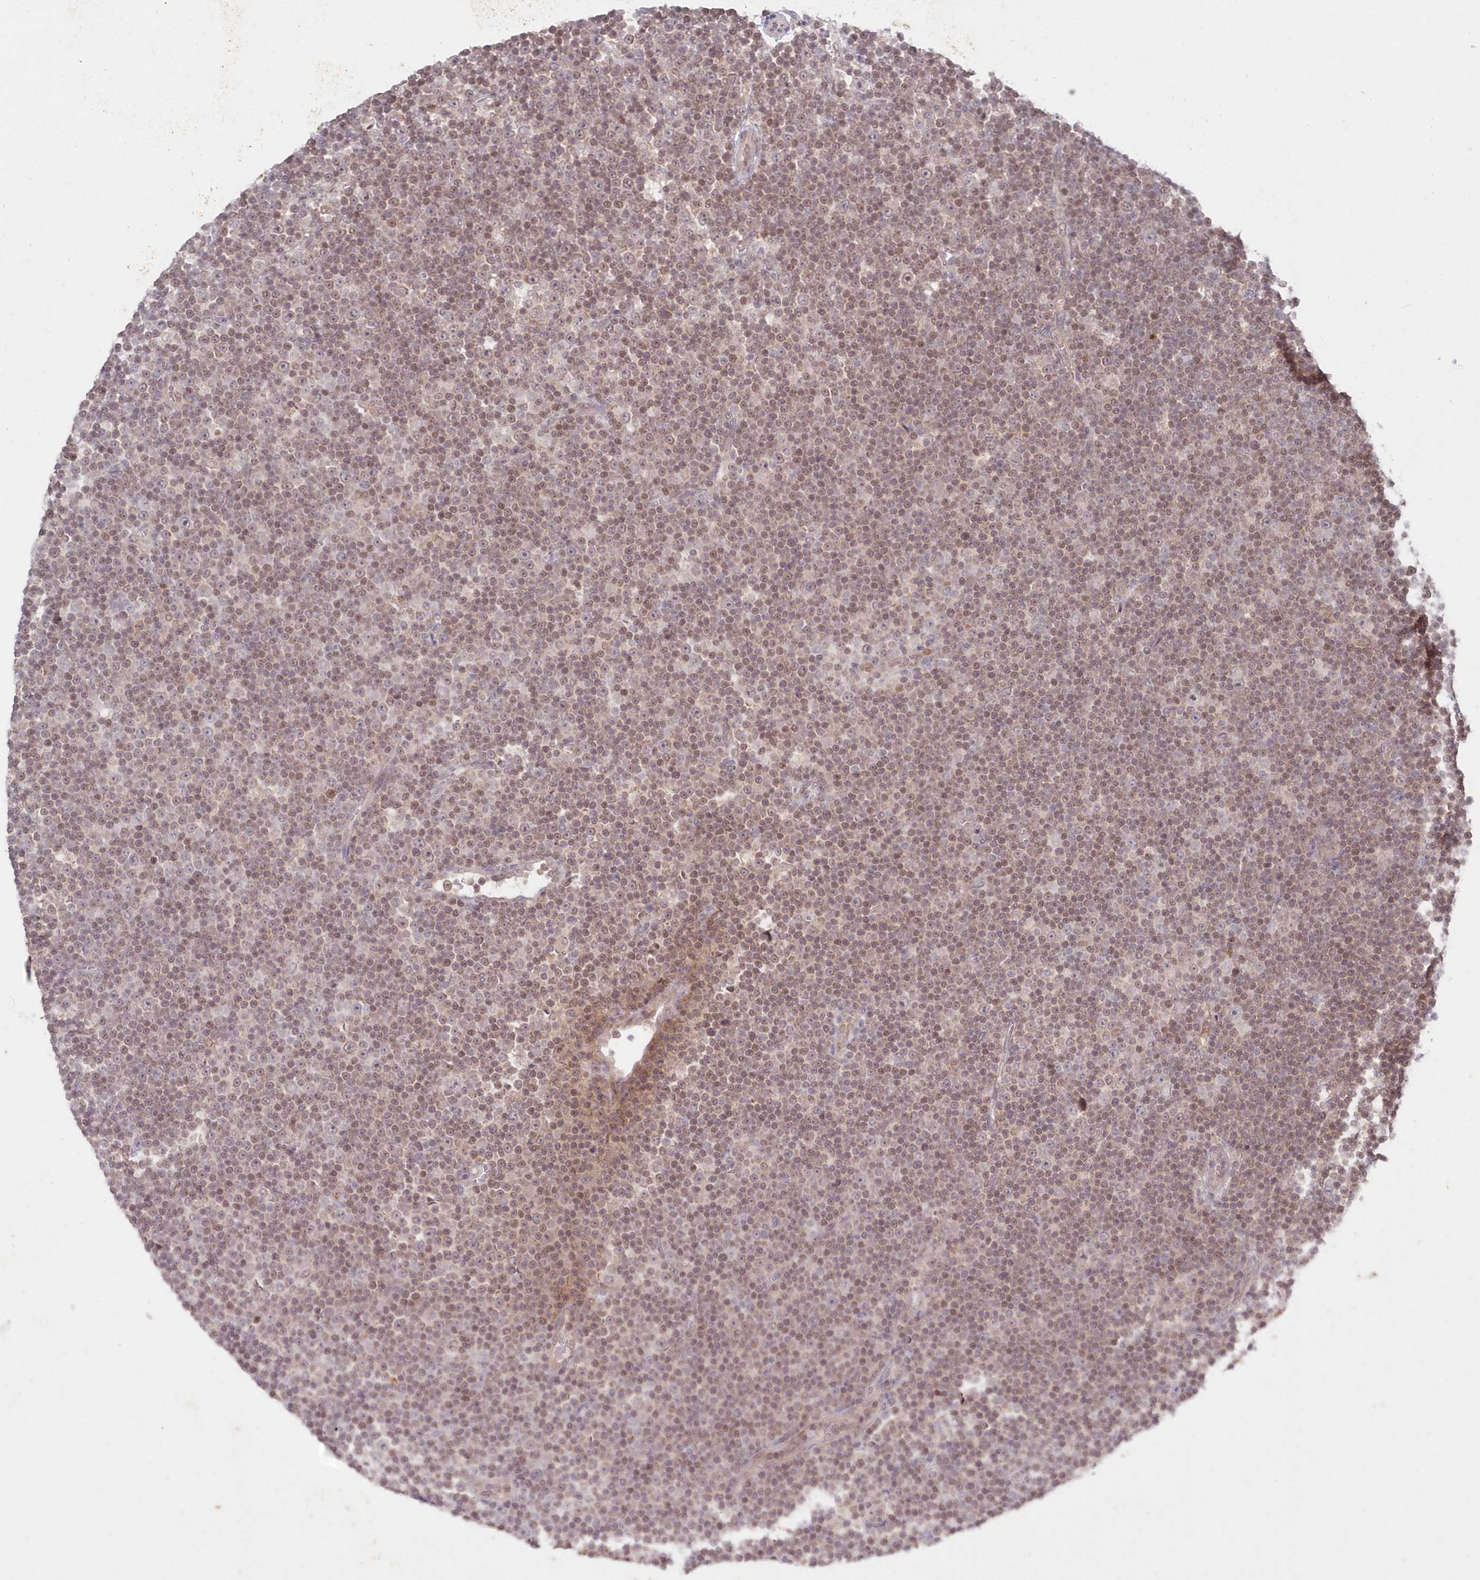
{"staining": {"intensity": "weak", "quantity": ">75%", "location": "nuclear"}, "tissue": "lymphoma", "cell_type": "Tumor cells", "image_type": "cancer", "snomed": [{"axis": "morphology", "description": "Malignant lymphoma, non-Hodgkin's type, Low grade"}, {"axis": "topography", "description": "Lymph node"}], "caption": "Immunohistochemical staining of human lymphoma demonstrates low levels of weak nuclear protein expression in about >75% of tumor cells.", "gene": "ASCC1", "patient": {"sex": "female", "age": 67}}